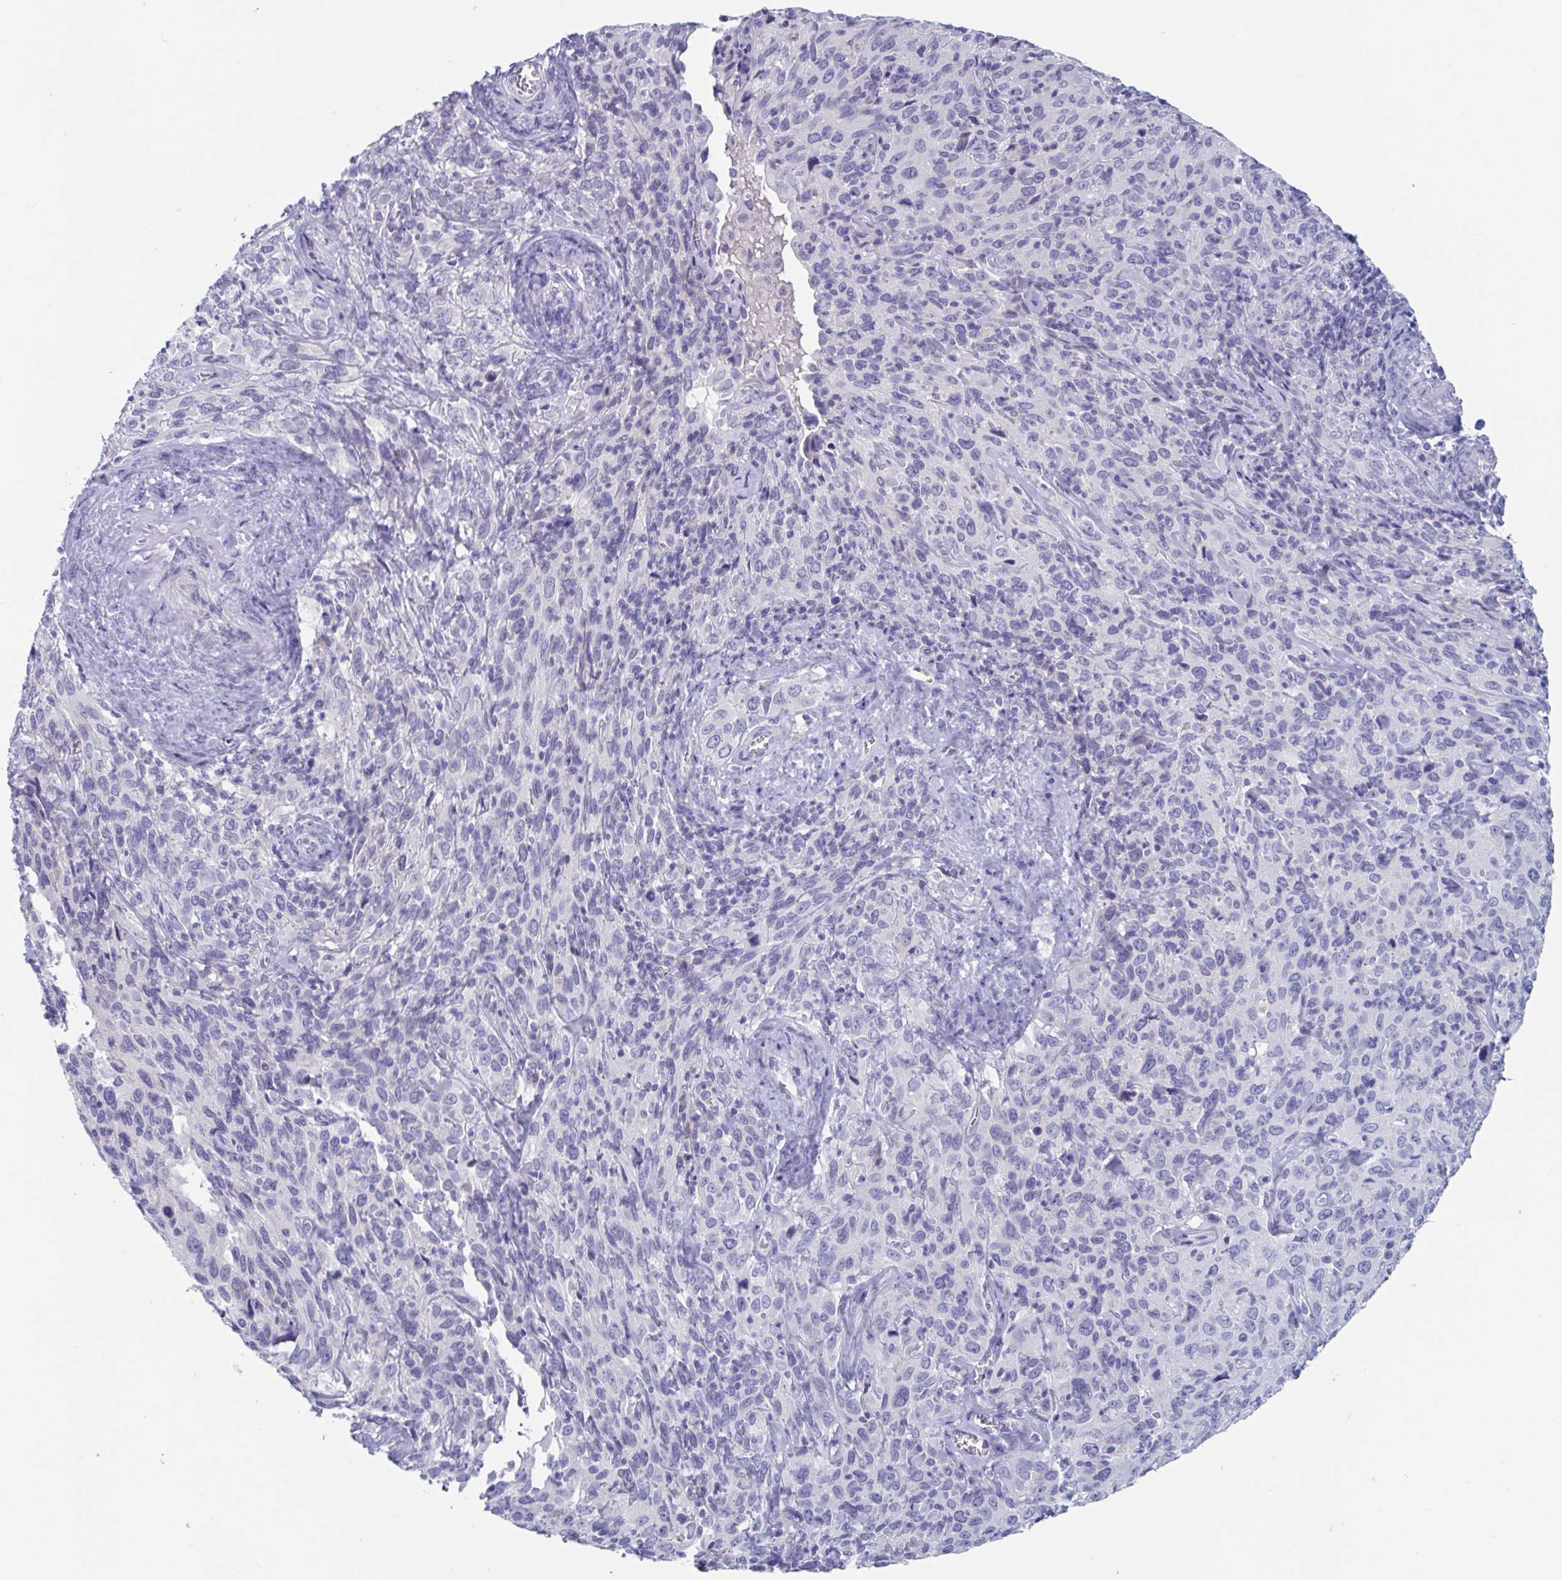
{"staining": {"intensity": "negative", "quantity": "none", "location": "none"}, "tissue": "cervical cancer", "cell_type": "Tumor cells", "image_type": "cancer", "snomed": [{"axis": "morphology", "description": "Normal tissue, NOS"}, {"axis": "morphology", "description": "Squamous cell carcinoma, NOS"}, {"axis": "topography", "description": "Cervix"}], "caption": "A high-resolution histopathology image shows immunohistochemistry (IHC) staining of cervical cancer, which shows no significant positivity in tumor cells. (DAB (3,3'-diaminobenzidine) IHC, high magnification).", "gene": "DPEP3", "patient": {"sex": "female", "age": 51}}